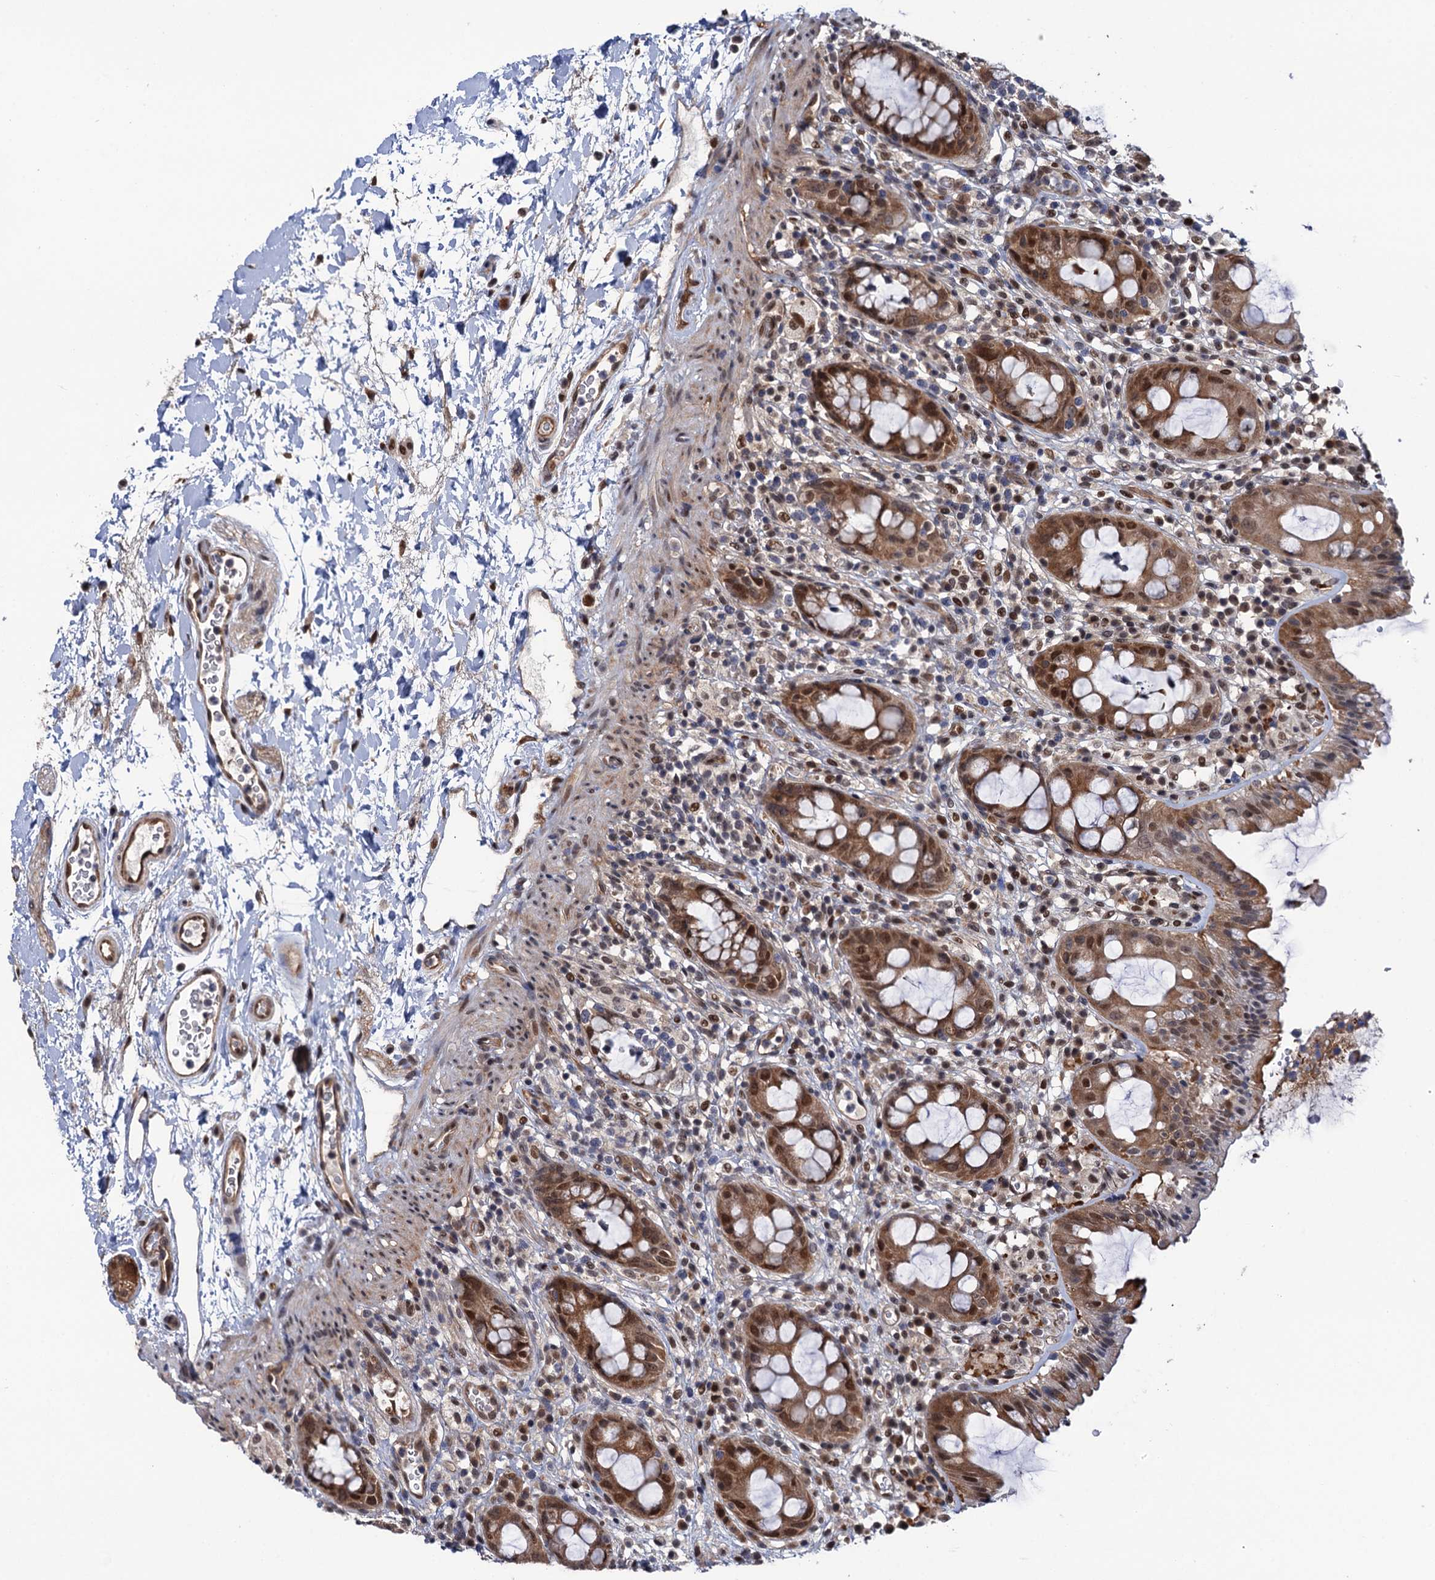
{"staining": {"intensity": "moderate", "quantity": ">75%", "location": "cytoplasmic/membranous,nuclear"}, "tissue": "rectum", "cell_type": "Glandular cells", "image_type": "normal", "snomed": [{"axis": "morphology", "description": "Normal tissue, NOS"}, {"axis": "topography", "description": "Rectum"}], "caption": "Protein analysis of normal rectum demonstrates moderate cytoplasmic/membranous,nuclear positivity in approximately >75% of glandular cells. (DAB (3,3'-diaminobenzidine) = brown stain, brightfield microscopy at high magnification).", "gene": "CDC23", "patient": {"sex": "female", "age": 57}}